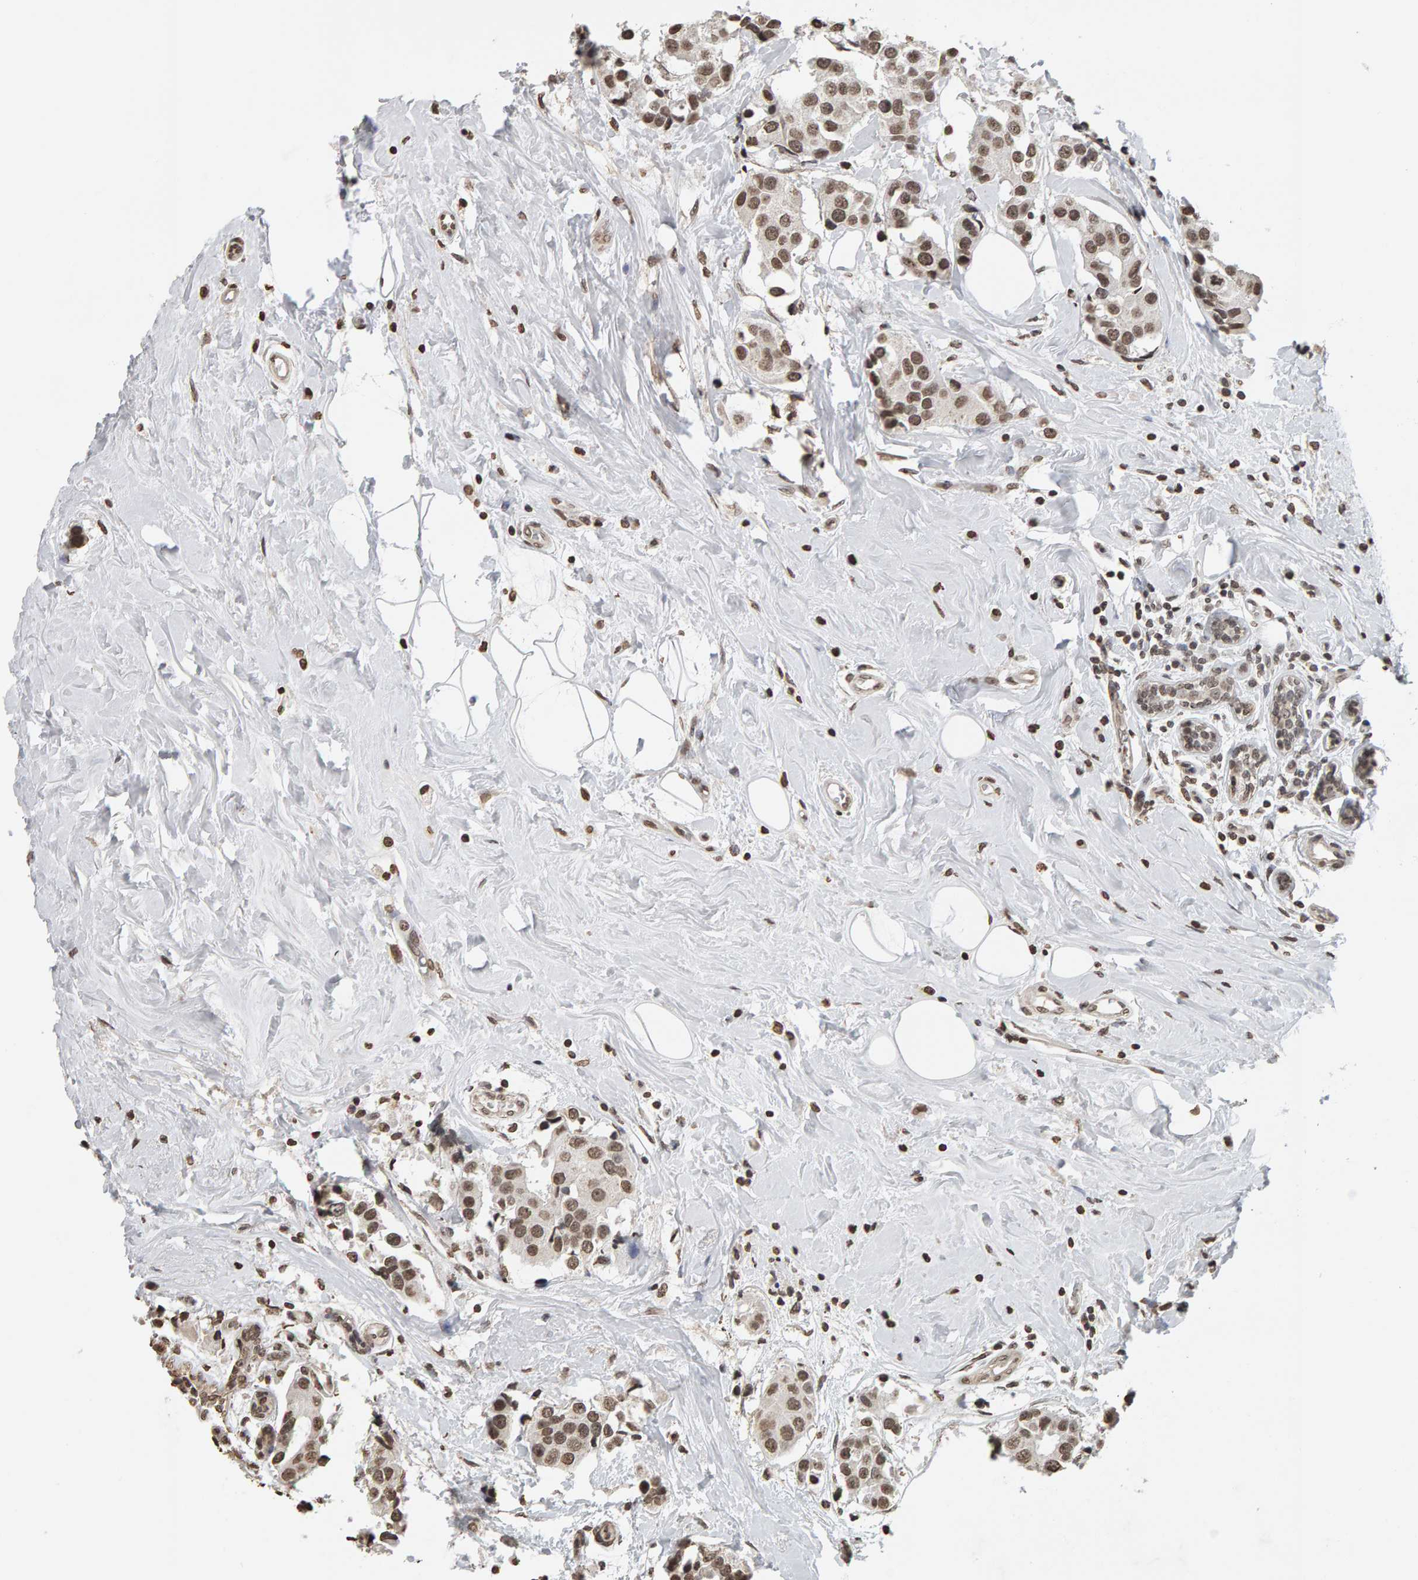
{"staining": {"intensity": "moderate", "quantity": ">75%", "location": "nuclear"}, "tissue": "breast cancer", "cell_type": "Tumor cells", "image_type": "cancer", "snomed": [{"axis": "morphology", "description": "Normal tissue, NOS"}, {"axis": "morphology", "description": "Duct carcinoma"}, {"axis": "topography", "description": "Breast"}], "caption": "A photomicrograph showing moderate nuclear expression in about >75% of tumor cells in breast cancer (infiltrating ductal carcinoma), as visualized by brown immunohistochemical staining.", "gene": "AFF4", "patient": {"sex": "female", "age": 39}}